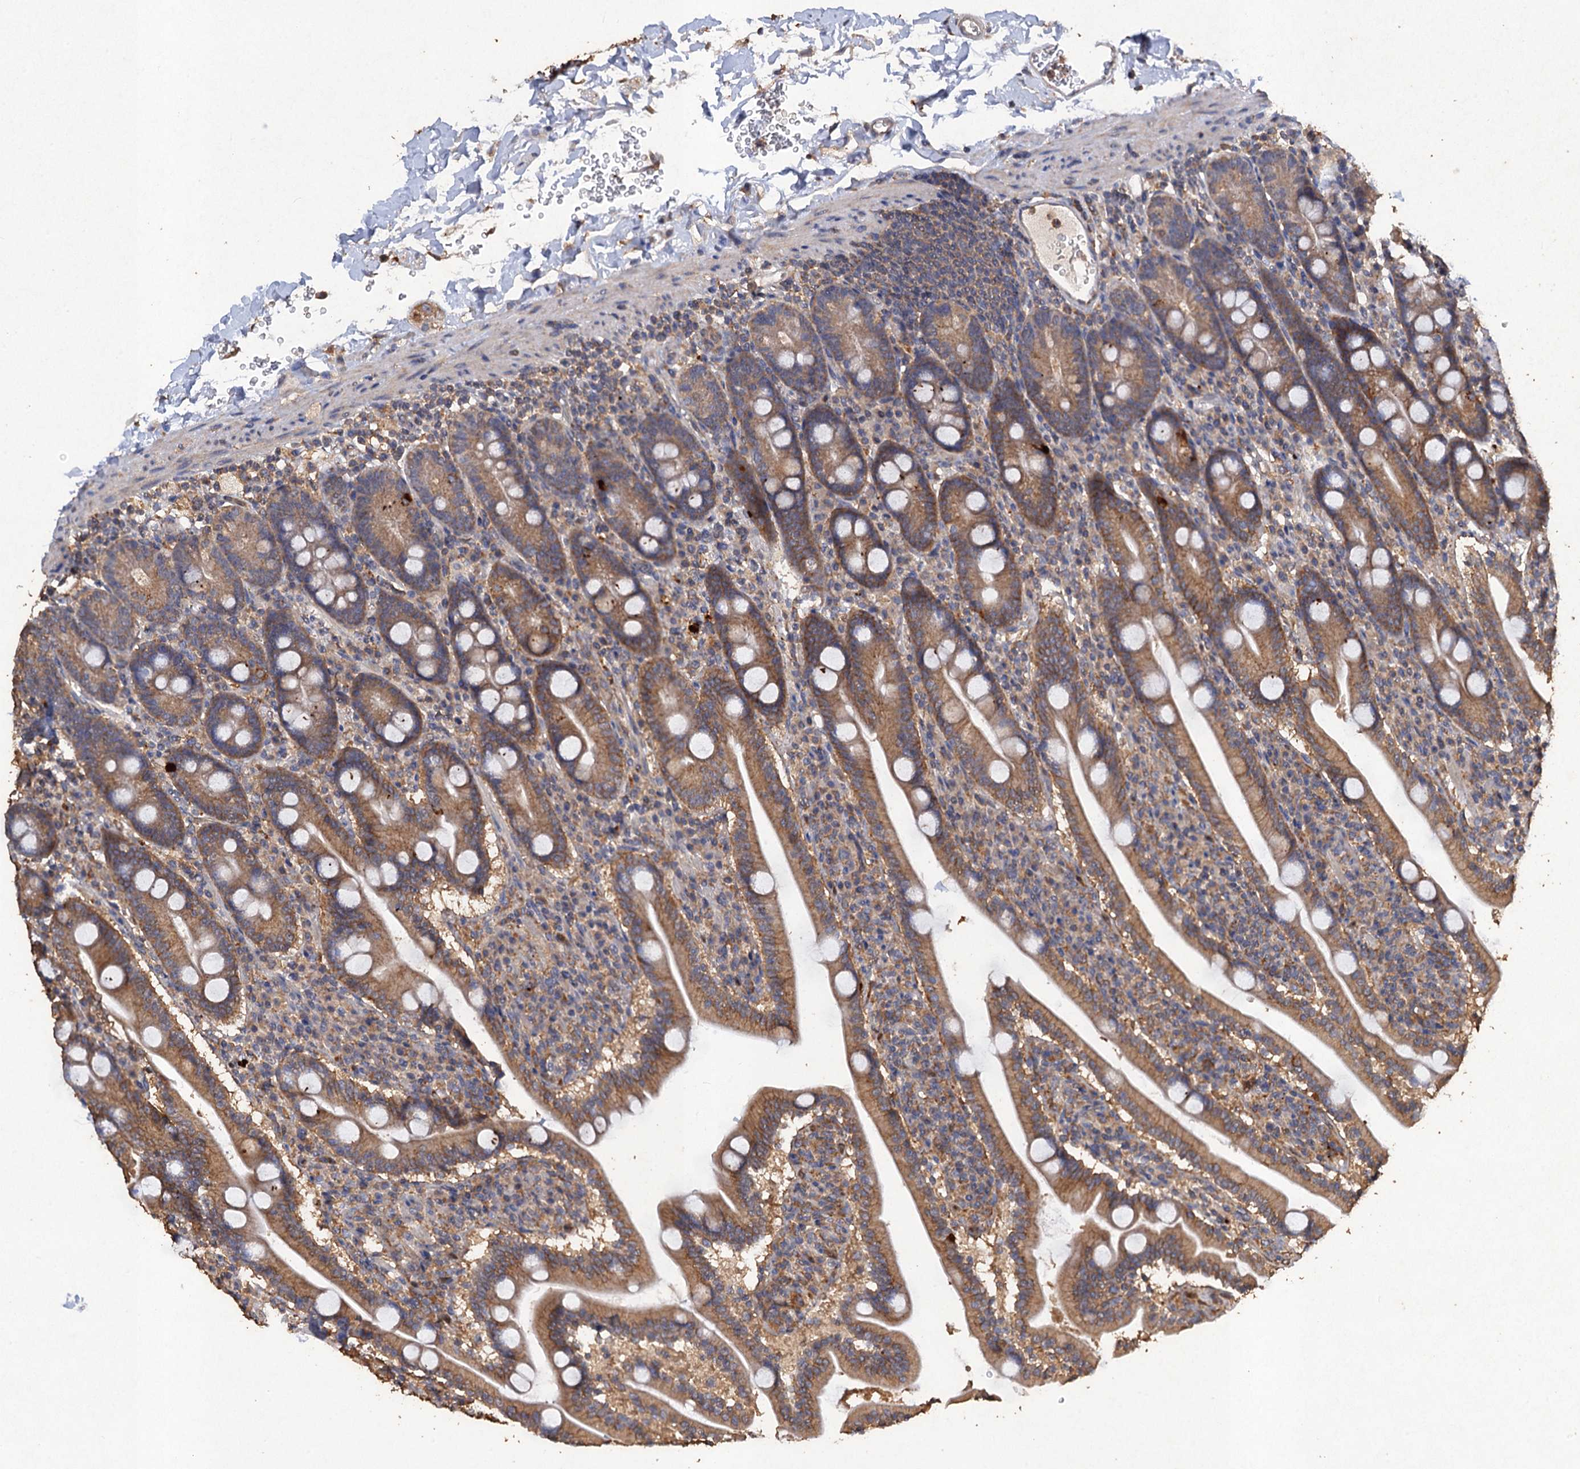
{"staining": {"intensity": "moderate", "quantity": ">75%", "location": "cytoplasmic/membranous"}, "tissue": "duodenum", "cell_type": "Glandular cells", "image_type": "normal", "snomed": [{"axis": "morphology", "description": "Normal tissue, NOS"}, {"axis": "topography", "description": "Duodenum"}], "caption": "A micrograph of human duodenum stained for a protein reveals moderate cytoplasmic/membranous brown staining in glandular cells. The staining is performed using DAB (3,3'-diaminobenzidine) brown chromogen to label protein expression. The nuclei are counter-stained blue using hematoxylin.", "gene": "SCUBE3", "patient": {"sex": "male", "age": 35}}